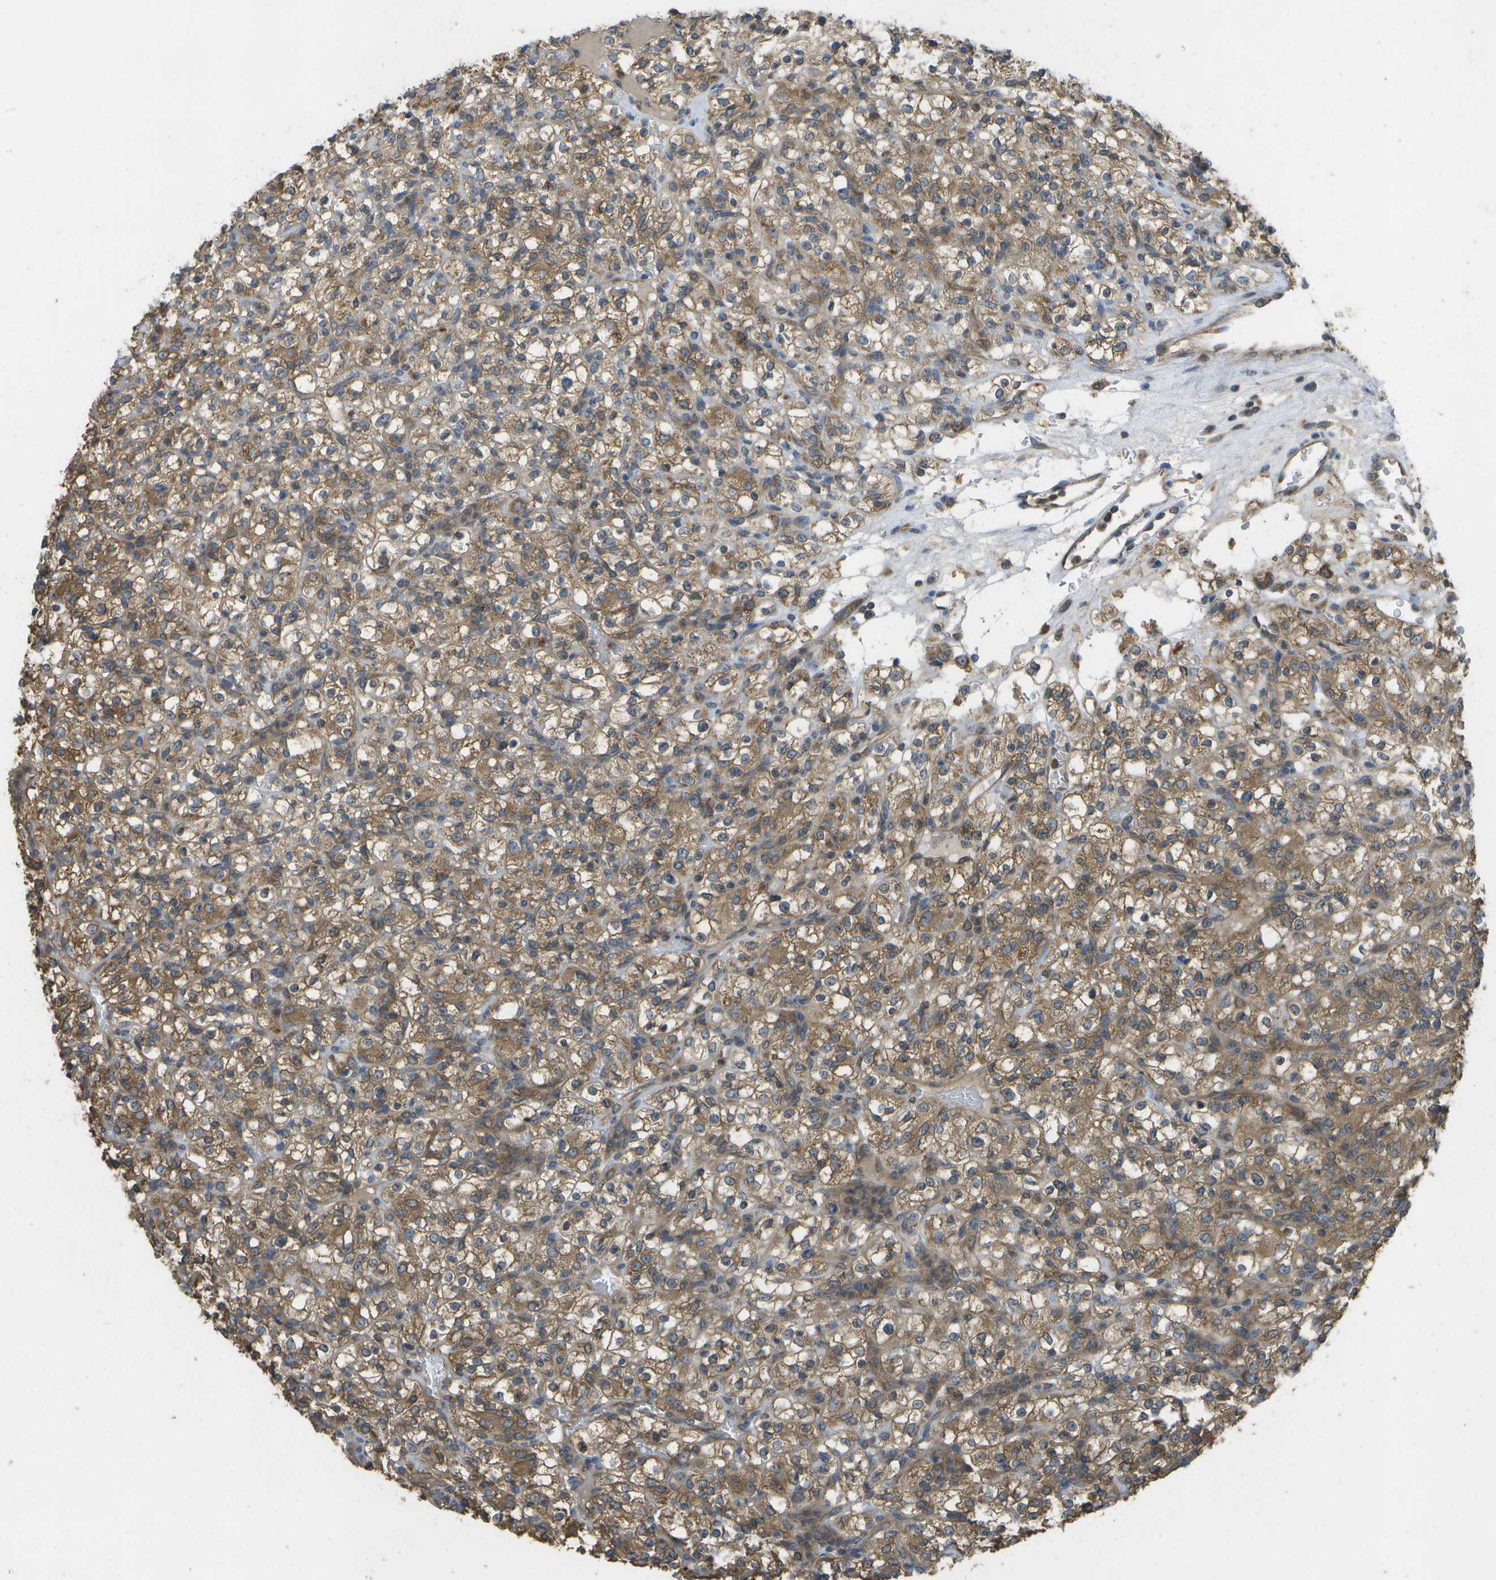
{"staining": {"intensity": "moderate", "quantity": ">75%", "location": "cytoplasmic/membranous"}, "tissue": "renal cancer", "cell_type": "Tumor cells", "image_type": "cancer", "snomed": [{"axis": "morphology", "description": "Normal tissue, NOS"}, {"axis": "morphology", "description": "Adenocarcinoma, NOS"}, {"axis": "topography", "description": "Kidney"}], "caption": "IHC micrograph of human adenocarcinoma (renal) stained for a protein (brown), which displays medium levels of moderate cytoplasmic/membranous positivity in about >75% of tumor cells.", "gene": "DPM3", "patient": {"sex": "female", "age": 72}}